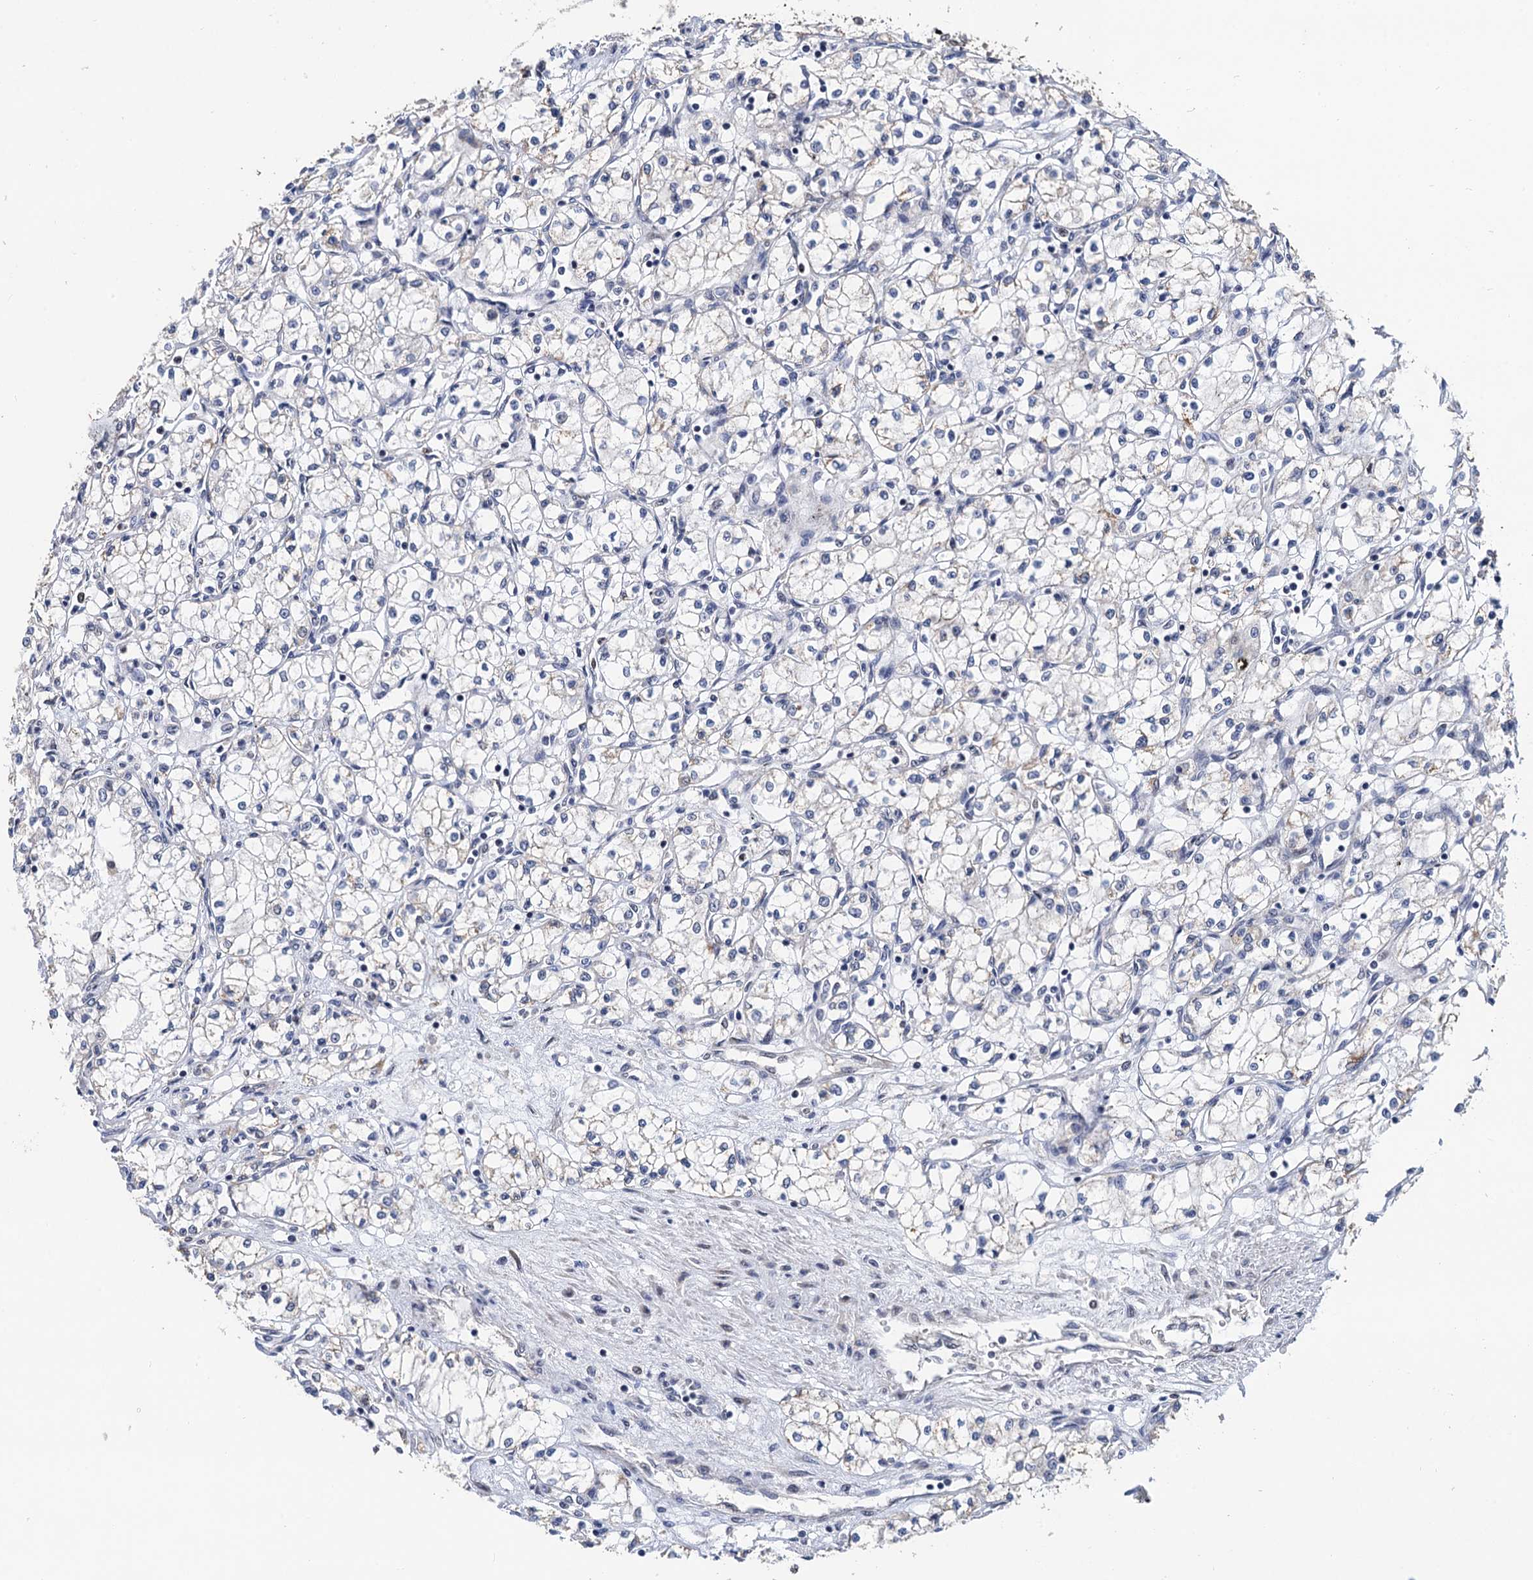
{"staining": {"intensity": "negative", "quantity": "none", "location": "none"}, "tissue": "renal cancer", "cell_type": "Tumor cells", "image_type": "cancer", "snomed": [{"axis": "morphology", "description": "Adenocarcinoma, NOS"}, {"axis": "topography", "description": "Kidney"}], "caption": "A photomicrograph of renal adenocarcinoma stained for a protein reveals no brown staining in tumor cells. Nuclei are stained in blue.", "gene": "TSEN34", "patient": {"sex": "male", "age": 59}}